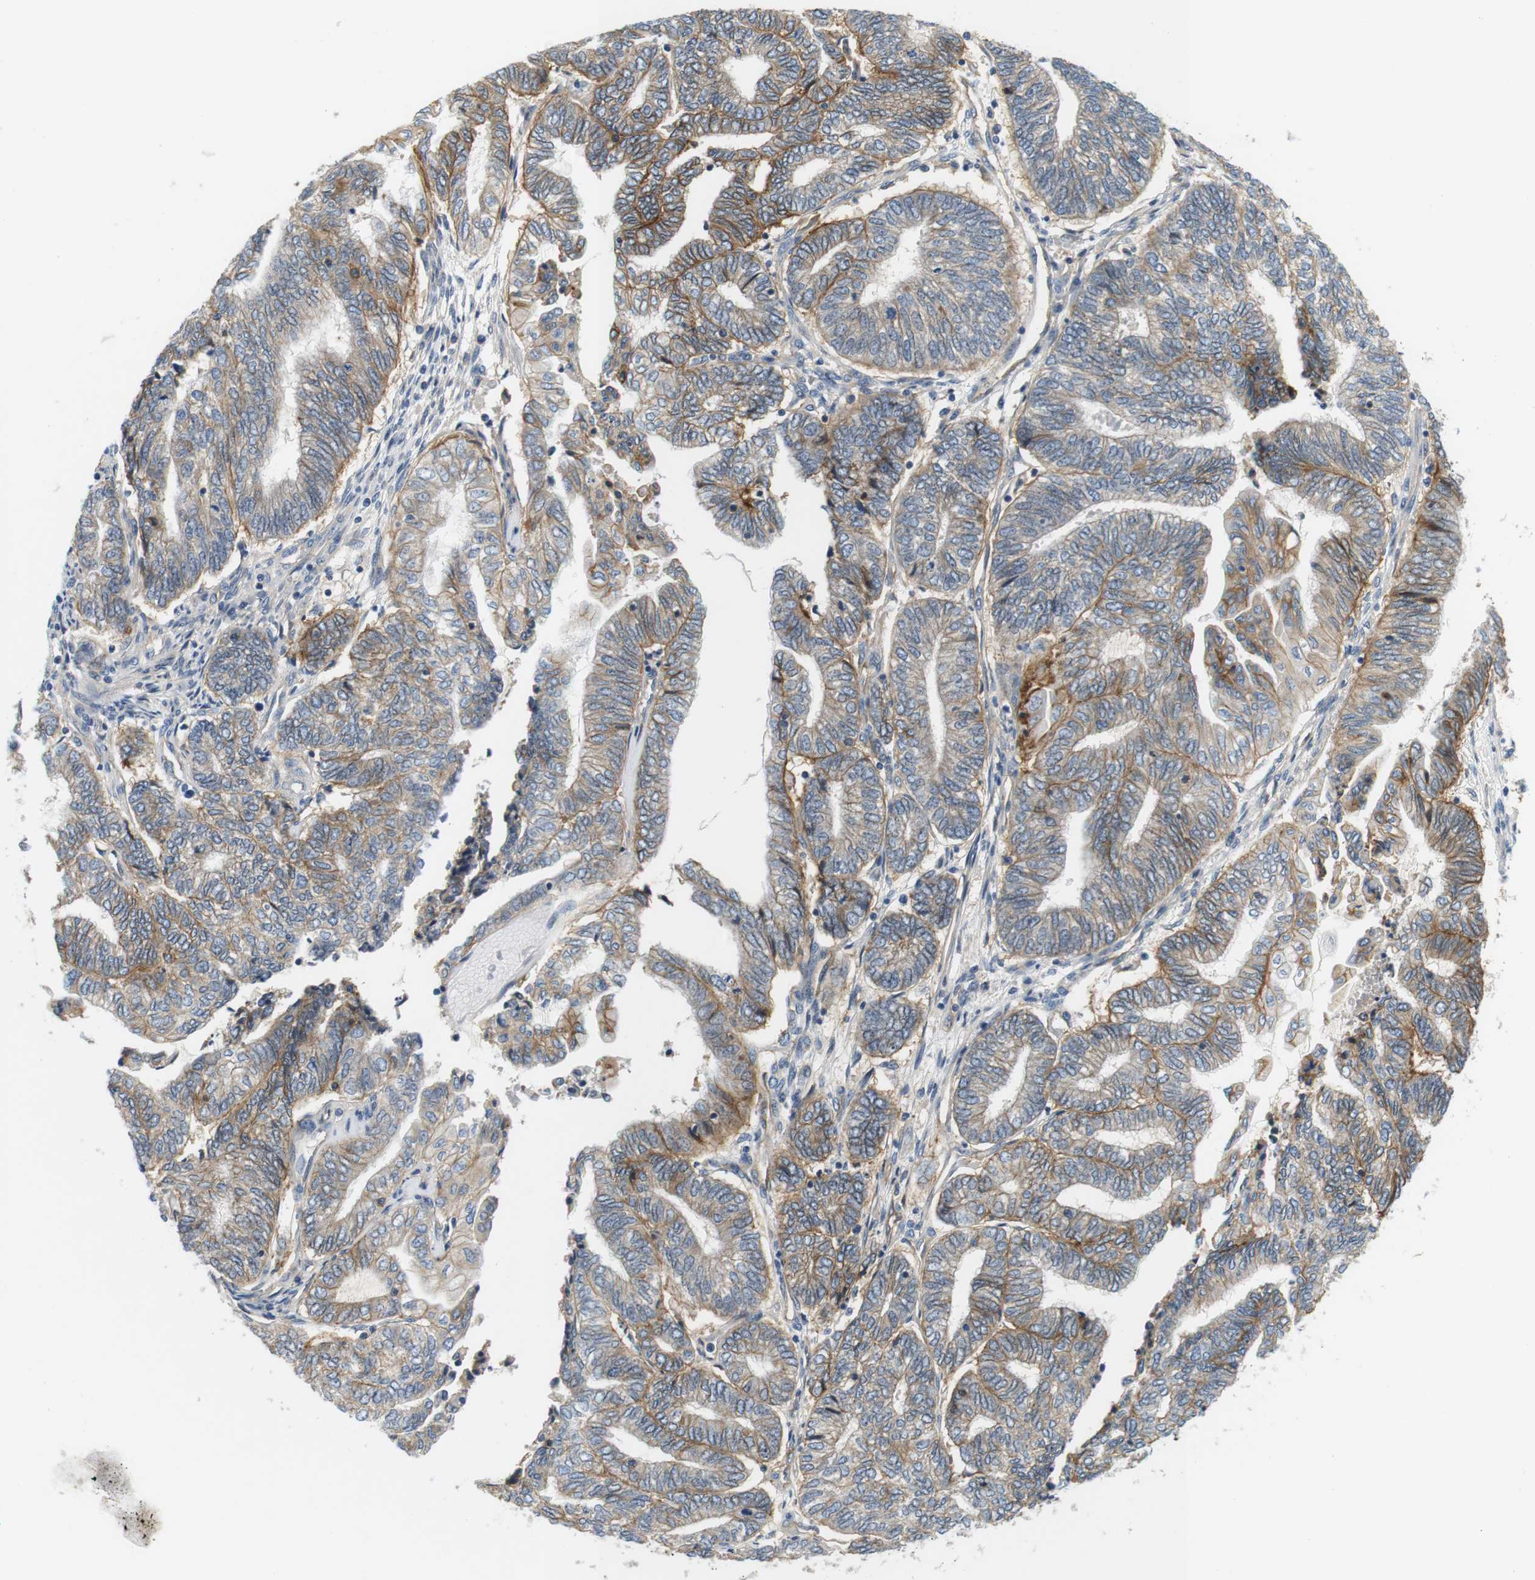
{"staining": {"intensity": "strong", "quantity": "25%-75%", "location": "cytoplasmic/membranous"}, "tissue": "endometrial cancer", "cell_type": "Tumor cells", "image_type": "cancer", "snomed": [{"axis": "morphology", "description": "Adenocarcinoma, NOS"}, {"axis": "topography", "description": "Uterus"}, {"axis": "topography", "description": "Endometrium"}], "caption": "A micrograph of endometrial cancer stained for a protein displays strong cytoplasmic/membranous brown staining in tumor cells.", "gene": "SLC30A1", "patient": {"sex": "female", "age": 70}}